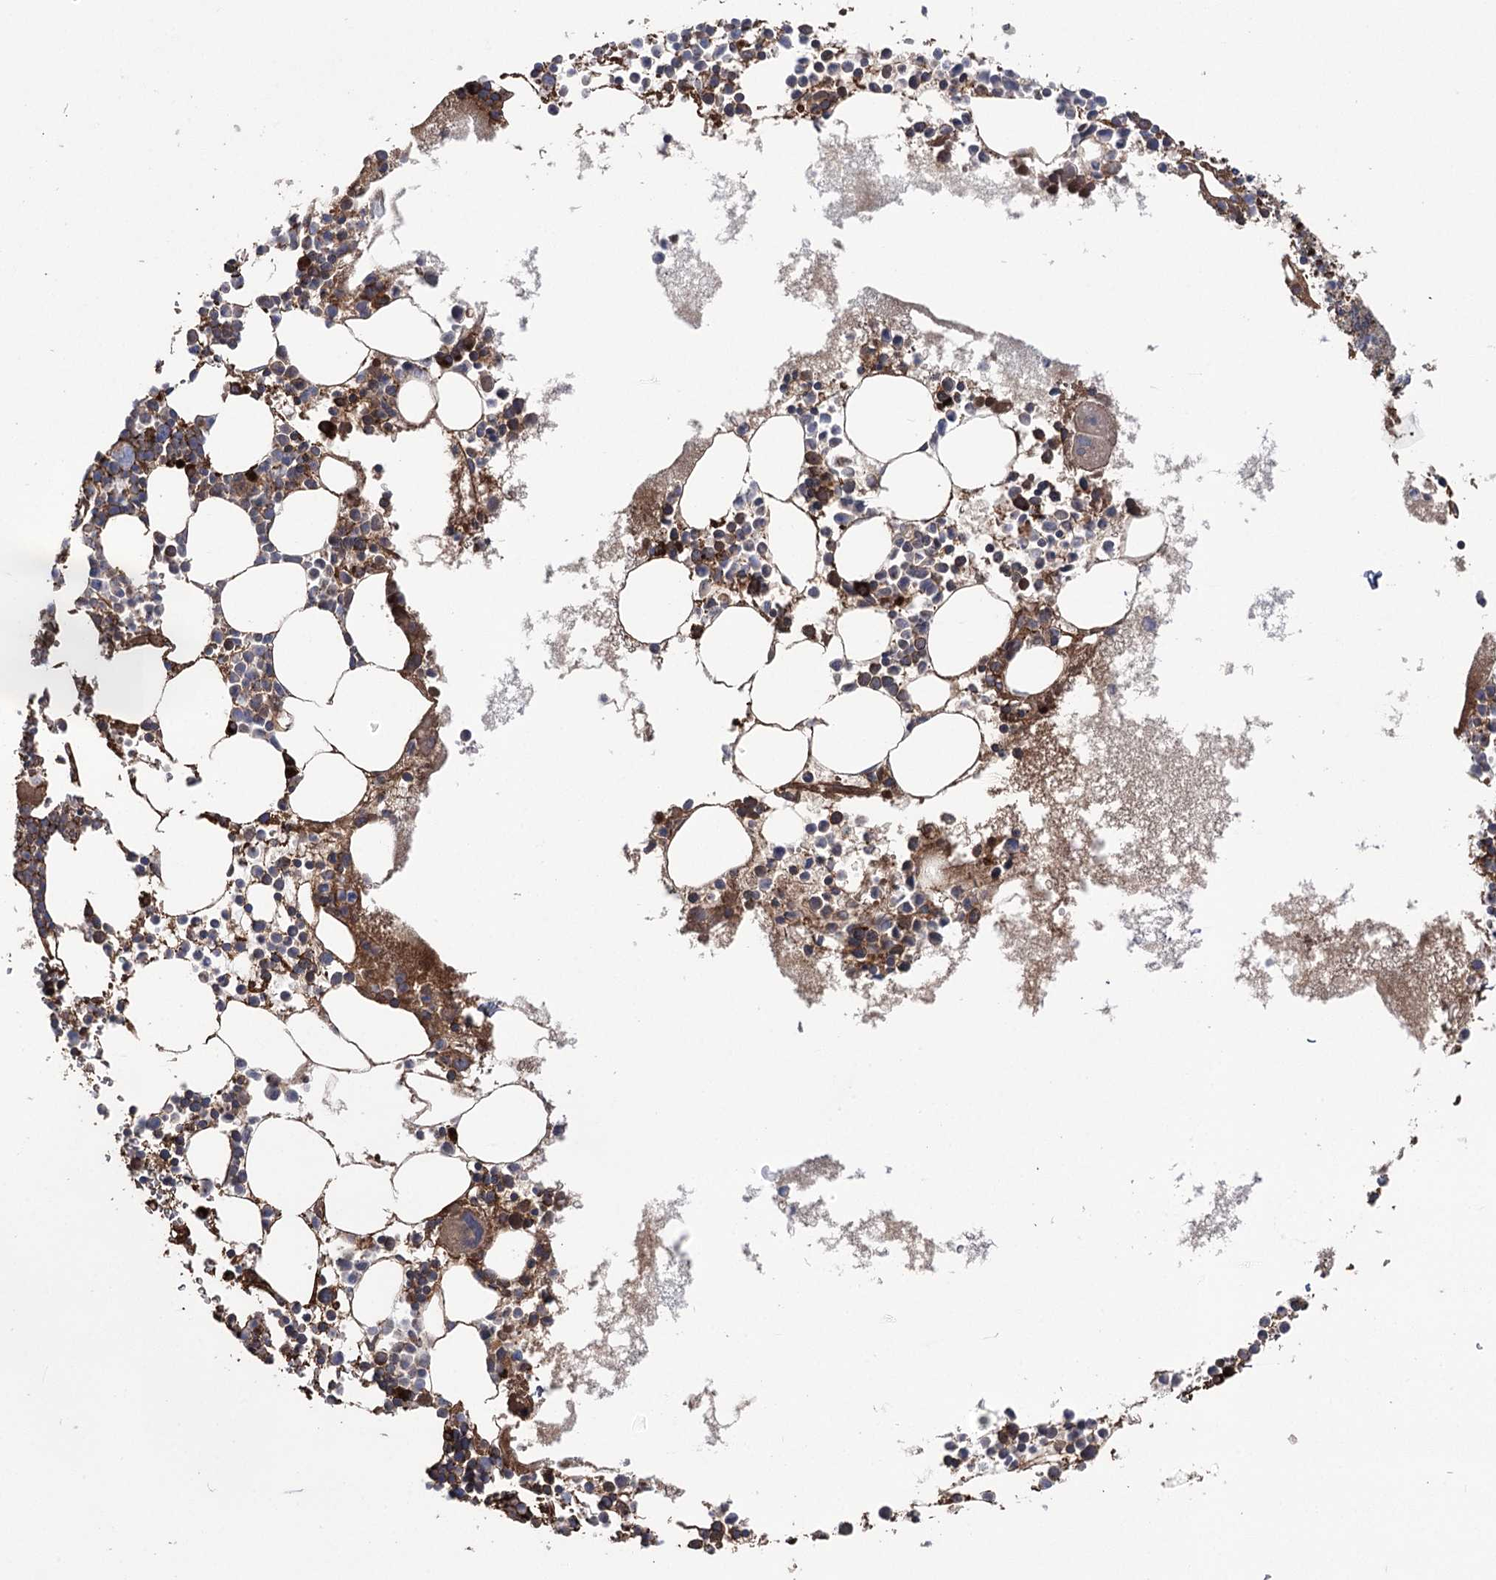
{"staining": {"intensity": "moderate", "quantity": "25%-75%", "location": "cytoplasmic/membranous"}, "tissue": "bone marrow", "cell_type": "Hematopoietic cells", "image_type": "normal", "snomed": [{"axis": "morphology", "description": "Normal tissue, NOS"}, {"axis": "topography", "description": "Bone marrow"}], "caption": "A high-resolution histopathology image shows immunohistochemistry (IHC) staining of unremarkable bone marrow, which displays moderate cytoplasmic/membranous expression in about 25%-75% of hematopoietic cells. The protein of interest is stained brown, and the nuclei are stained in blue (DAB IHC with brightfield microscopy, high magnification).", "gene": "OTUD1", "patient": {"sex": "female", "age": 78}}